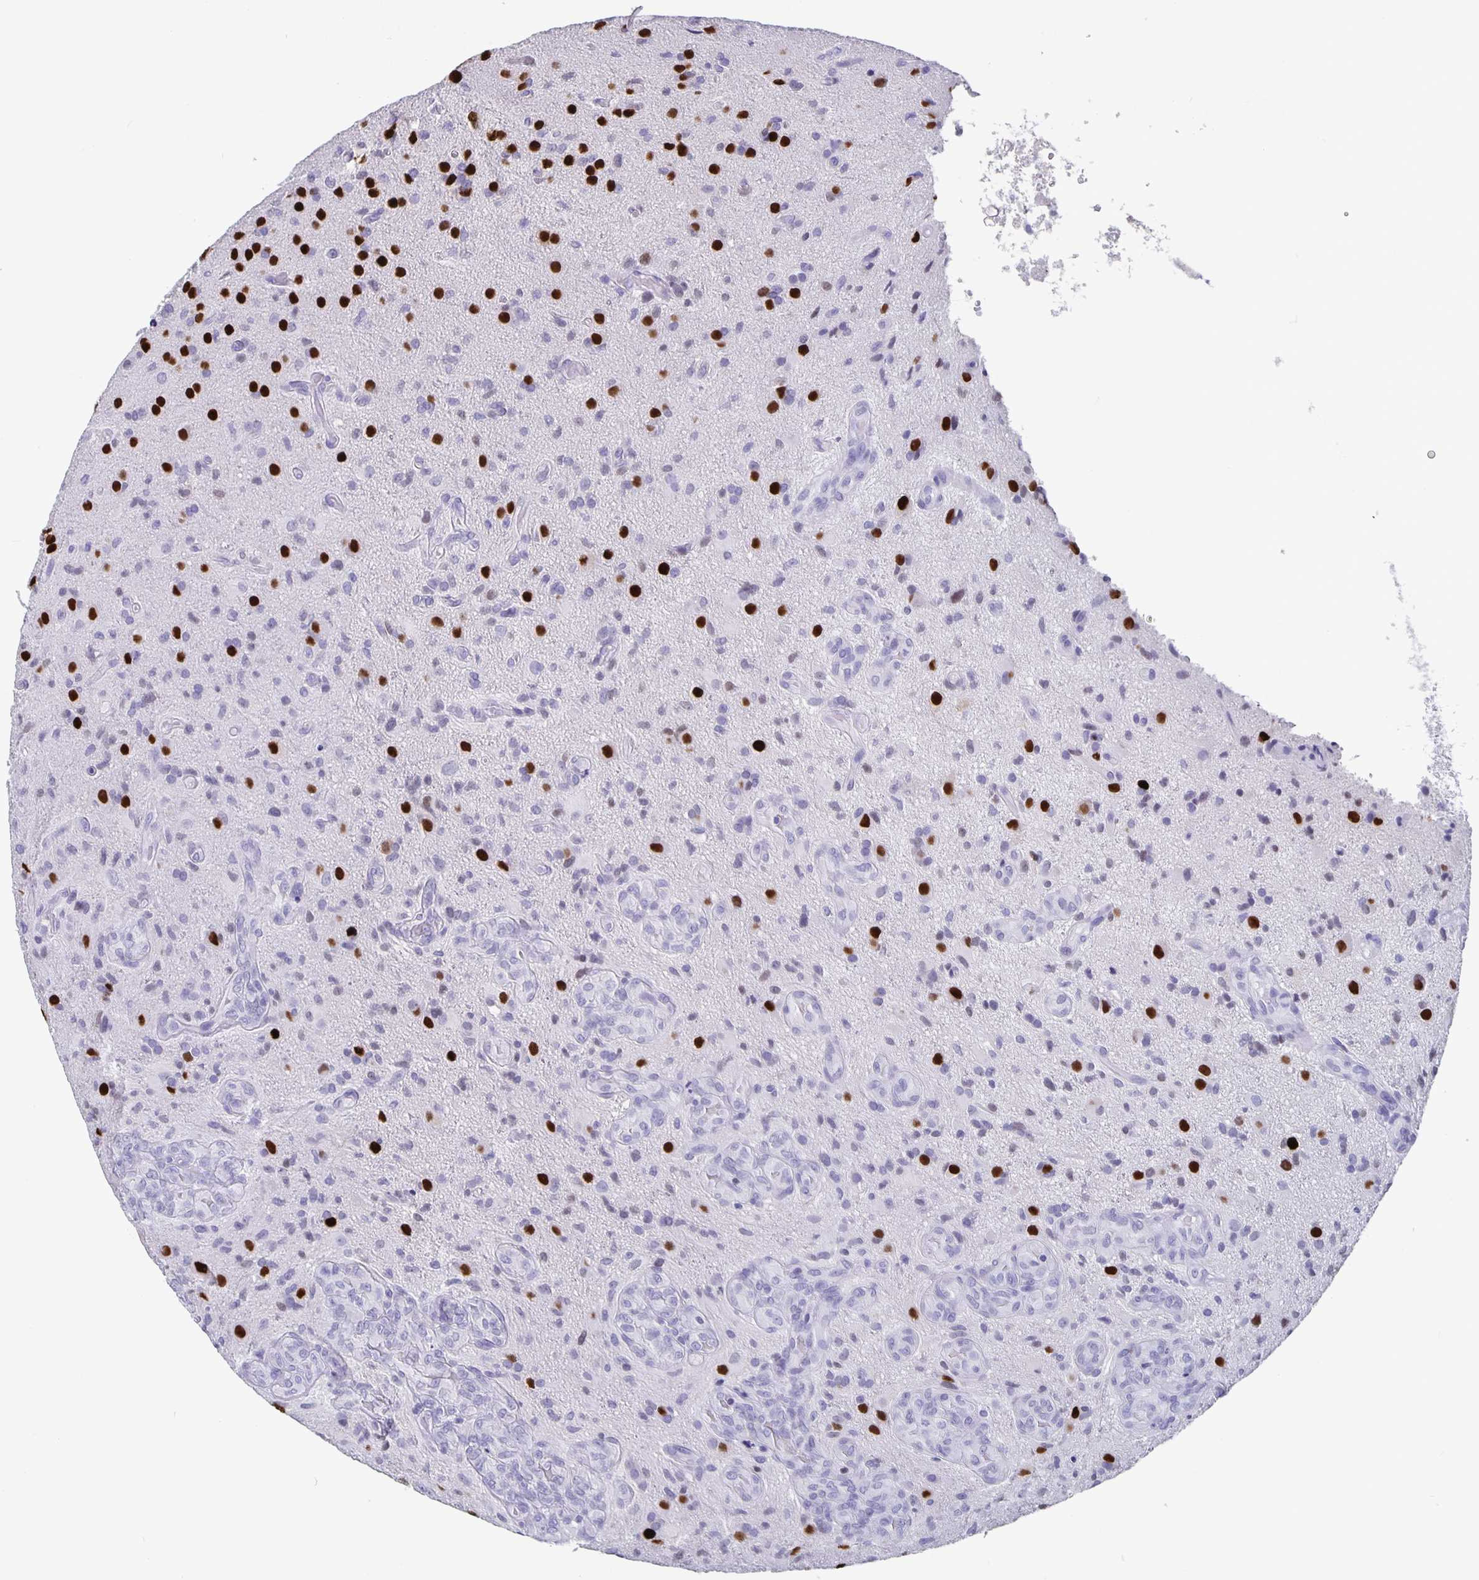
{"staining": {"intensity": "negative", "quantity": "none", "location": "none"}, "tissue": "glioma", "cell_type": "Tumor cells", "image_type": "cancer", "snomed": [{"axis": "morphology", "description": "Glioma, malignant, High grade"}, {"axis": "topography", "description": "Brain"}], "caption": "A high-resolution histopathology image shows immunohistochemistry (IHC) staining of glioma, which displays no significant expression in tumor cells.", "gene": "SATB2", "patient": {"sex": "male", "age": 55}}